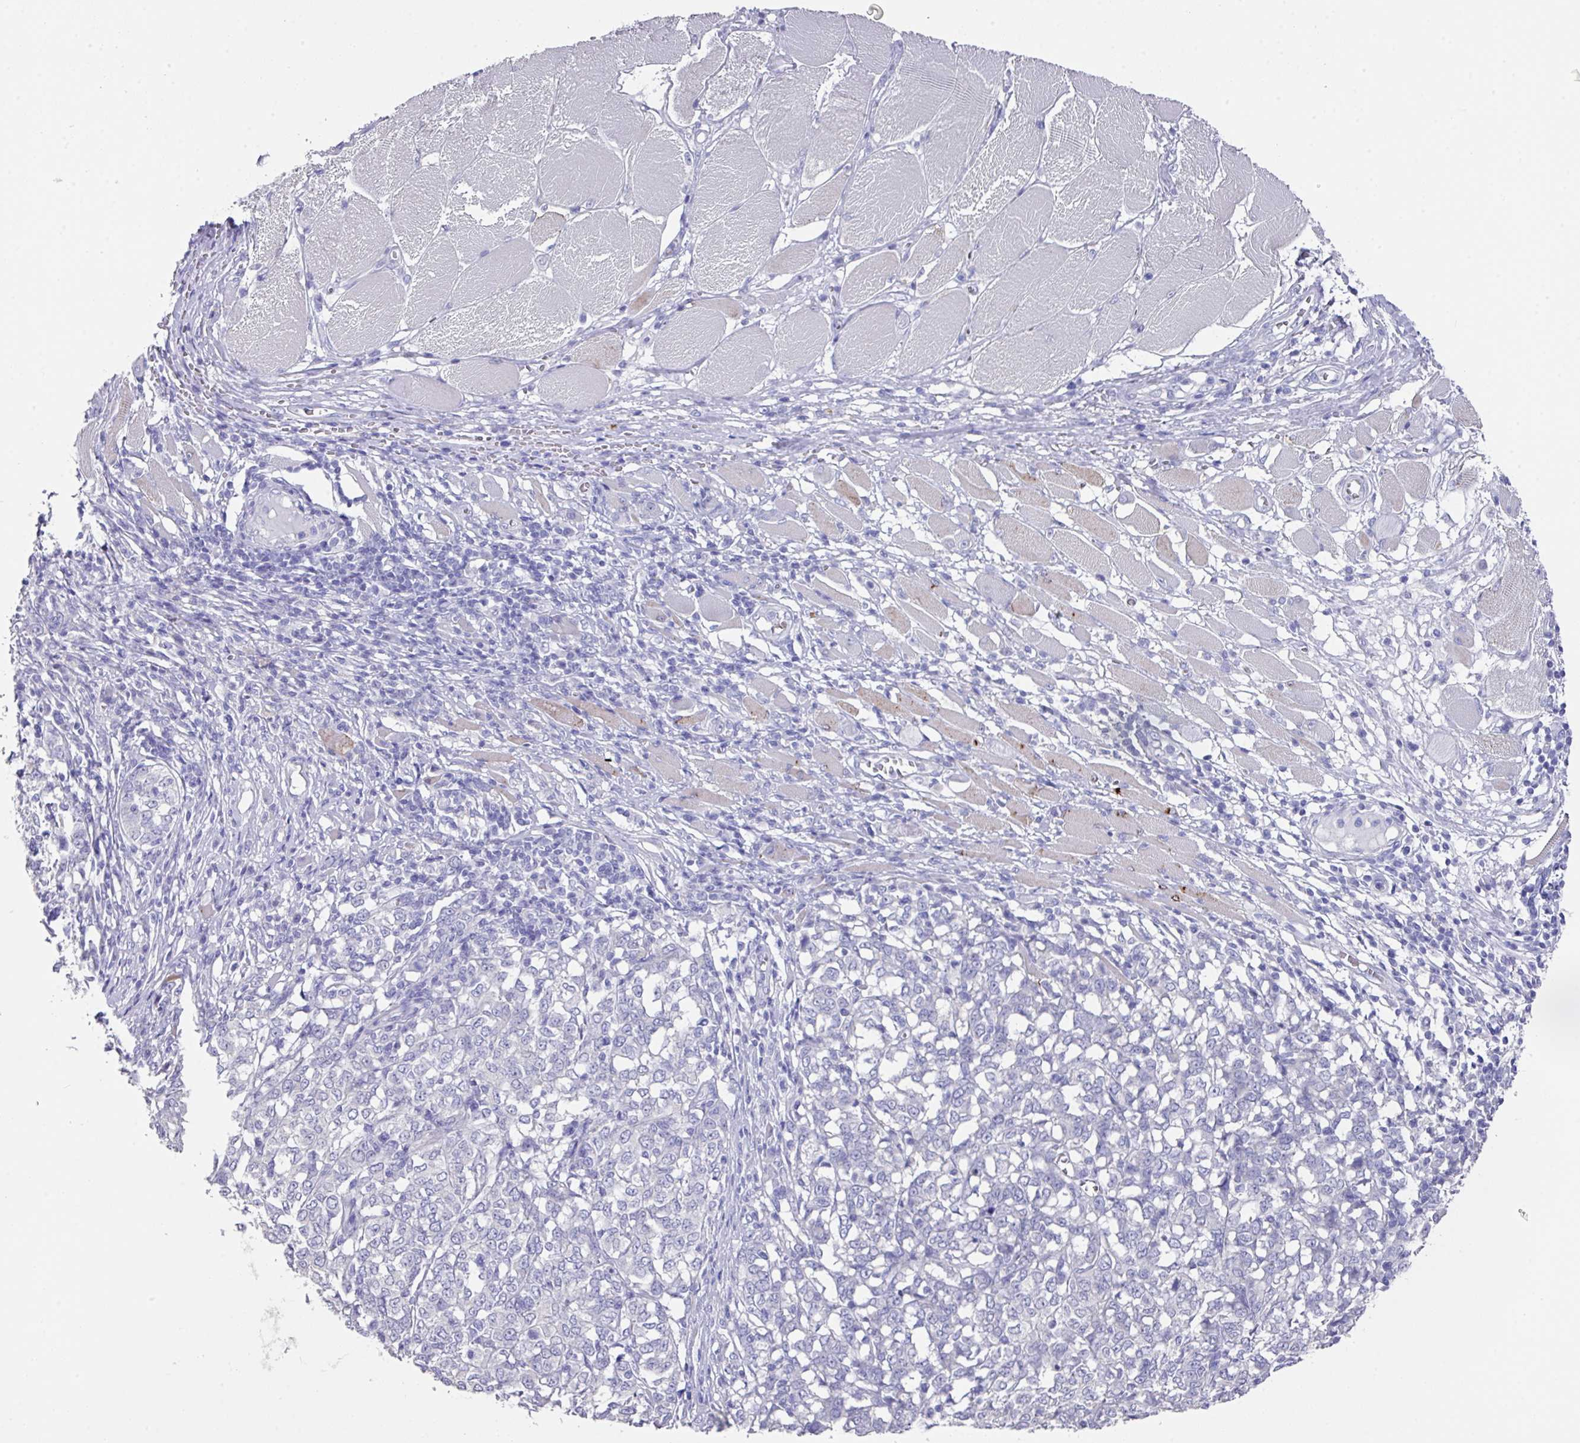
{"staining": {"intensity": "negative", "quantity": "none", "location": "none"}, "tissue": "melanoma", "cell_type": "Tumor cells", "image_type": "cancer", "snomed": [{"axis": "morphology", "description": "Malignant melanoma, NOS"}, {"axis": "topography", "description": "Skin"}], "caption": "Immunohistochemical staining of melanoma shows no significant staining in tumor cells.", "gene": "DAZL", "patient": {"sex": "female", "age": 72}}